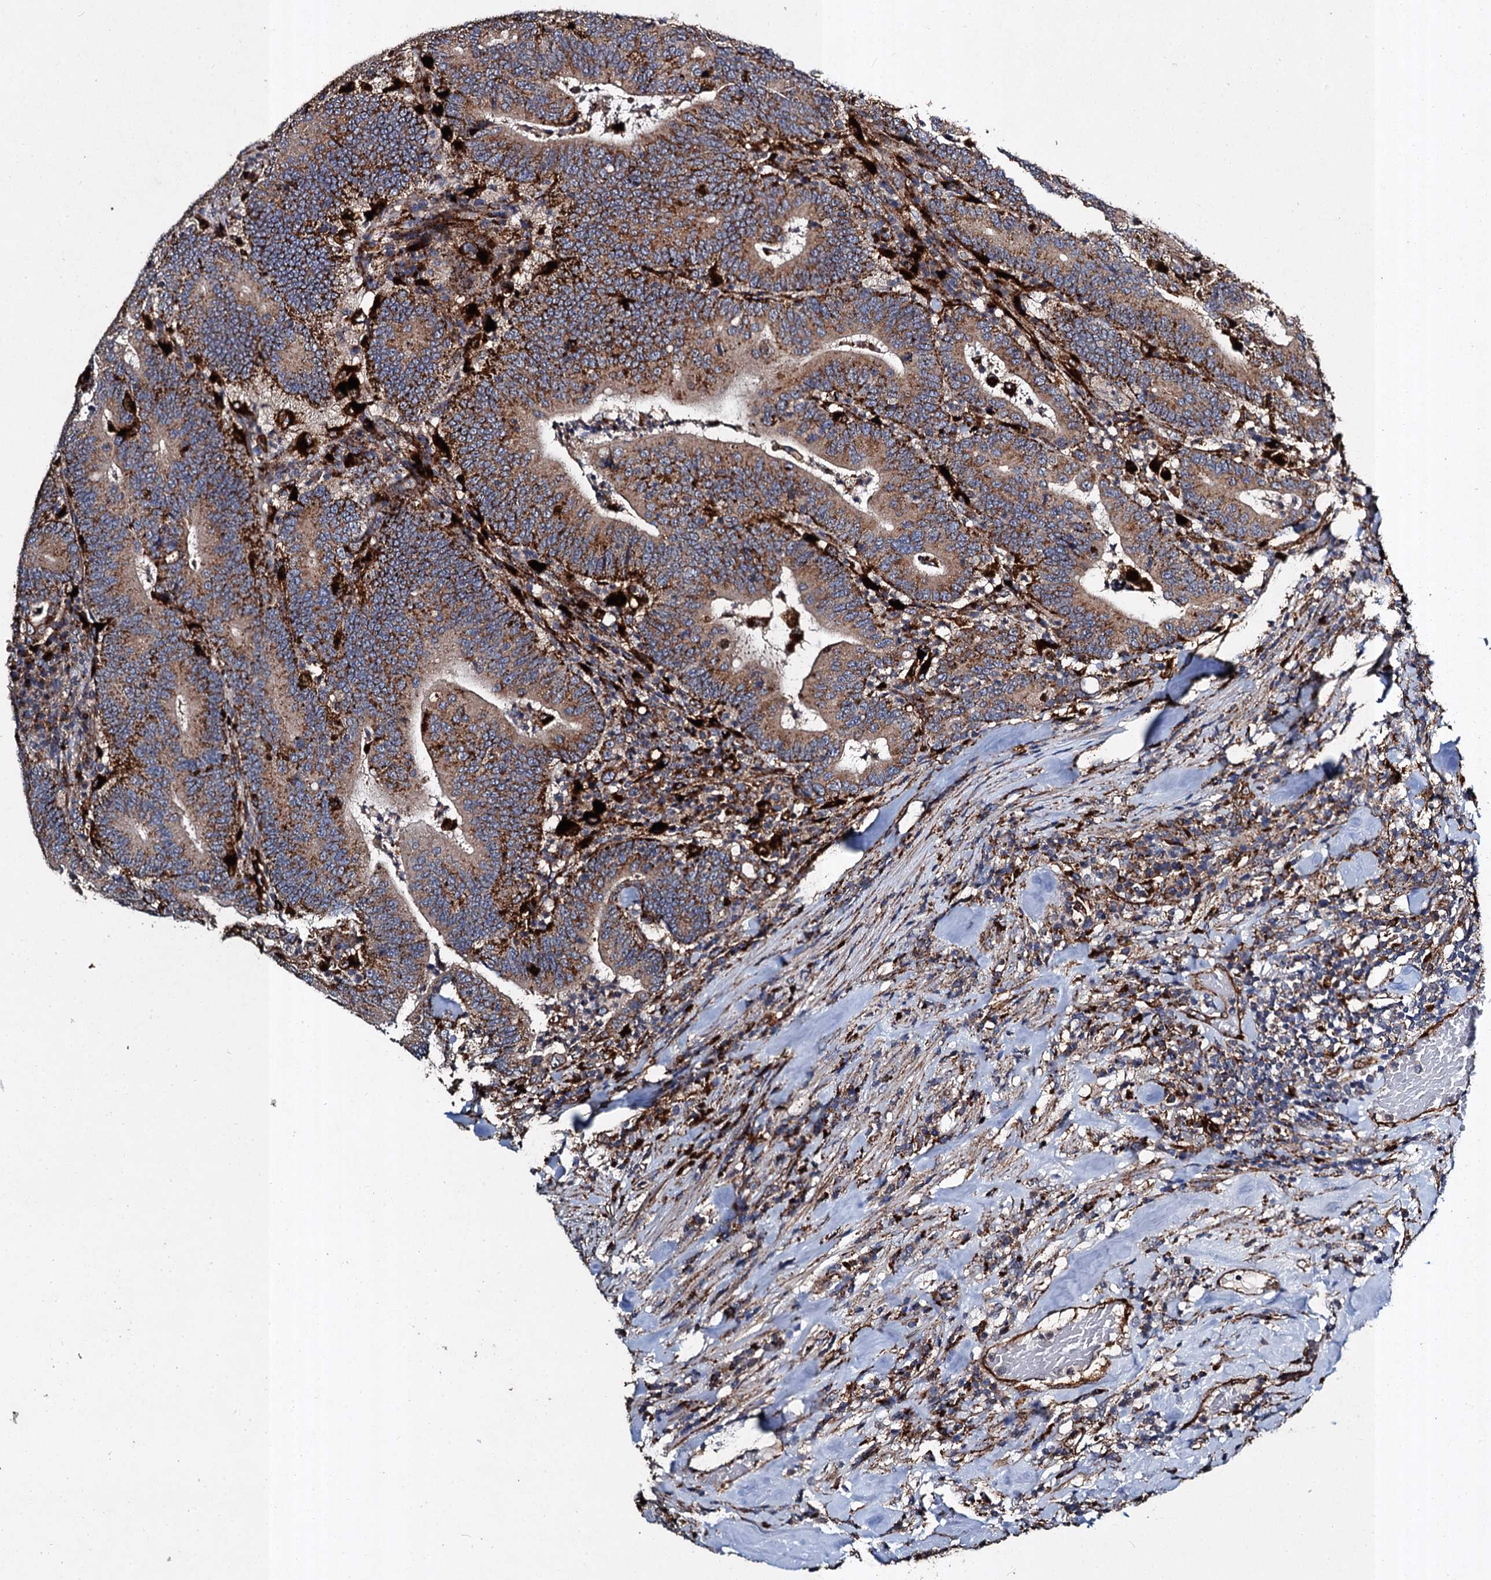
{"staining": {"intensity": "strong", "quantity": "25%-75%", "location": "cytoplasmic/membranous"}, "tissue": "colorectal cancer", "cell_type": "Tumor cells", "image_type": "cancer", "snomed": [{"axis": "morphology", "description": "Adenocarcinoma, NOS"}, {"axis": "topography", "description": "Colon"}], "caption": "This is a histology image of immunohistochemistry staining of colorectal cancer (adenocarcinoma), which shows strong expression in the cytoplasmic/membranous of tumor cells.", "gene": "GBA1", "patient": {"sex": "female", "age": 66}}